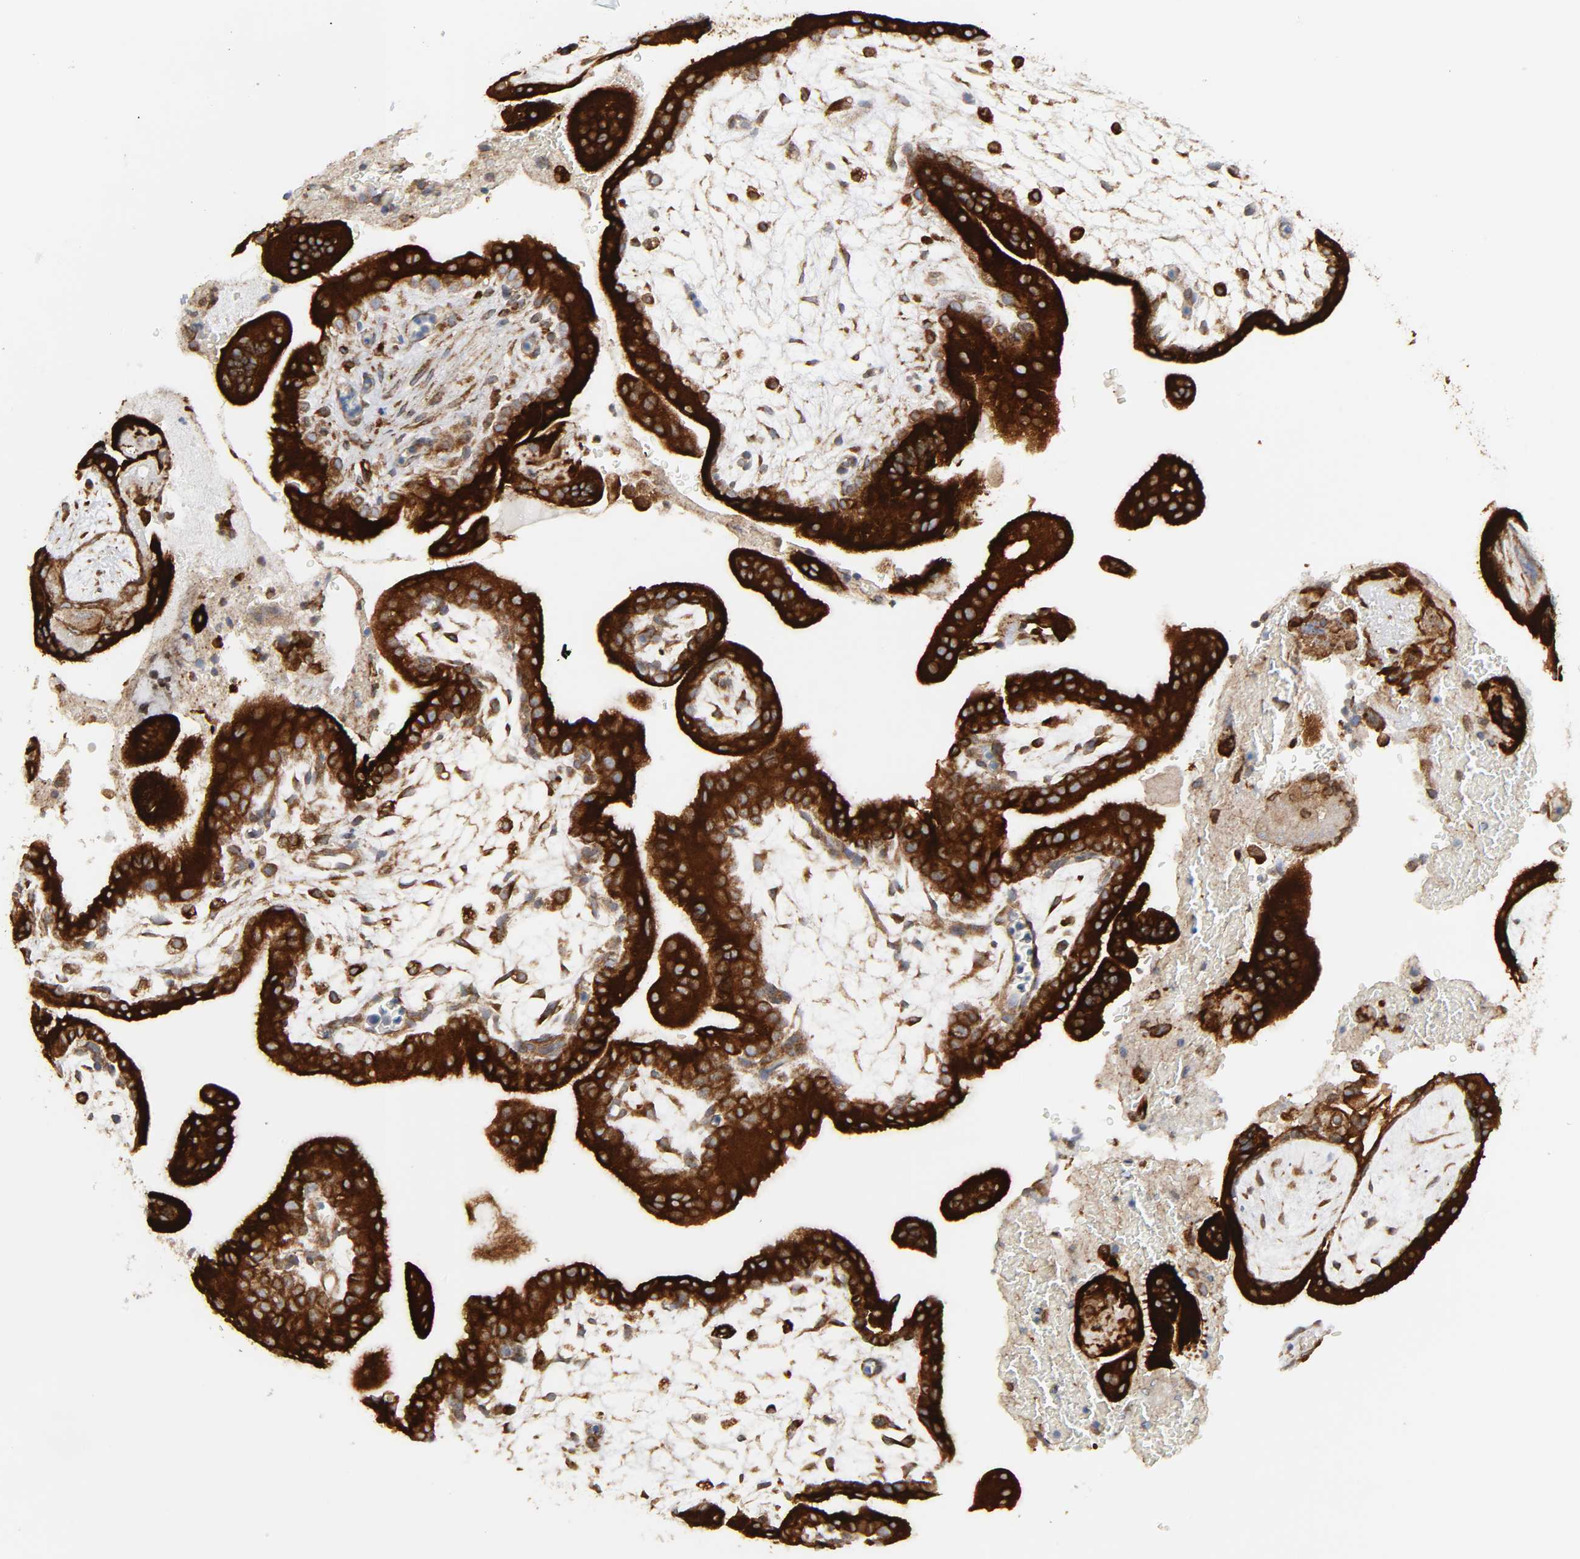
{"staining": {"intensity": "moderate", "quantity": ">75%", "location": "cytoplasmic/membranous"}, "tissue": "placenta", "cell_type": "Decidual cells", "image_type": "normal", "snomed": [{"axis": "morphology", "description": "Normal tissue, NOS"}, {"axis": "topography", "description": "Placenta"}], "caption": "Immunohistochemistry (IHC) staining of unremarkable placenta, which exhibits medium levels of moderate cytoplasmic/membranous expression in about >75% of decidual cells indicating moderate cytoplasmic/membranous protein staining. The staining was performed using DAB (3,3'-diaminobenzidine) (brown) for protein detection and nuclei were counterstained in hematoxylin (blue).", "gene": "POR", "patient": {"sex": "female", "age": 35}}